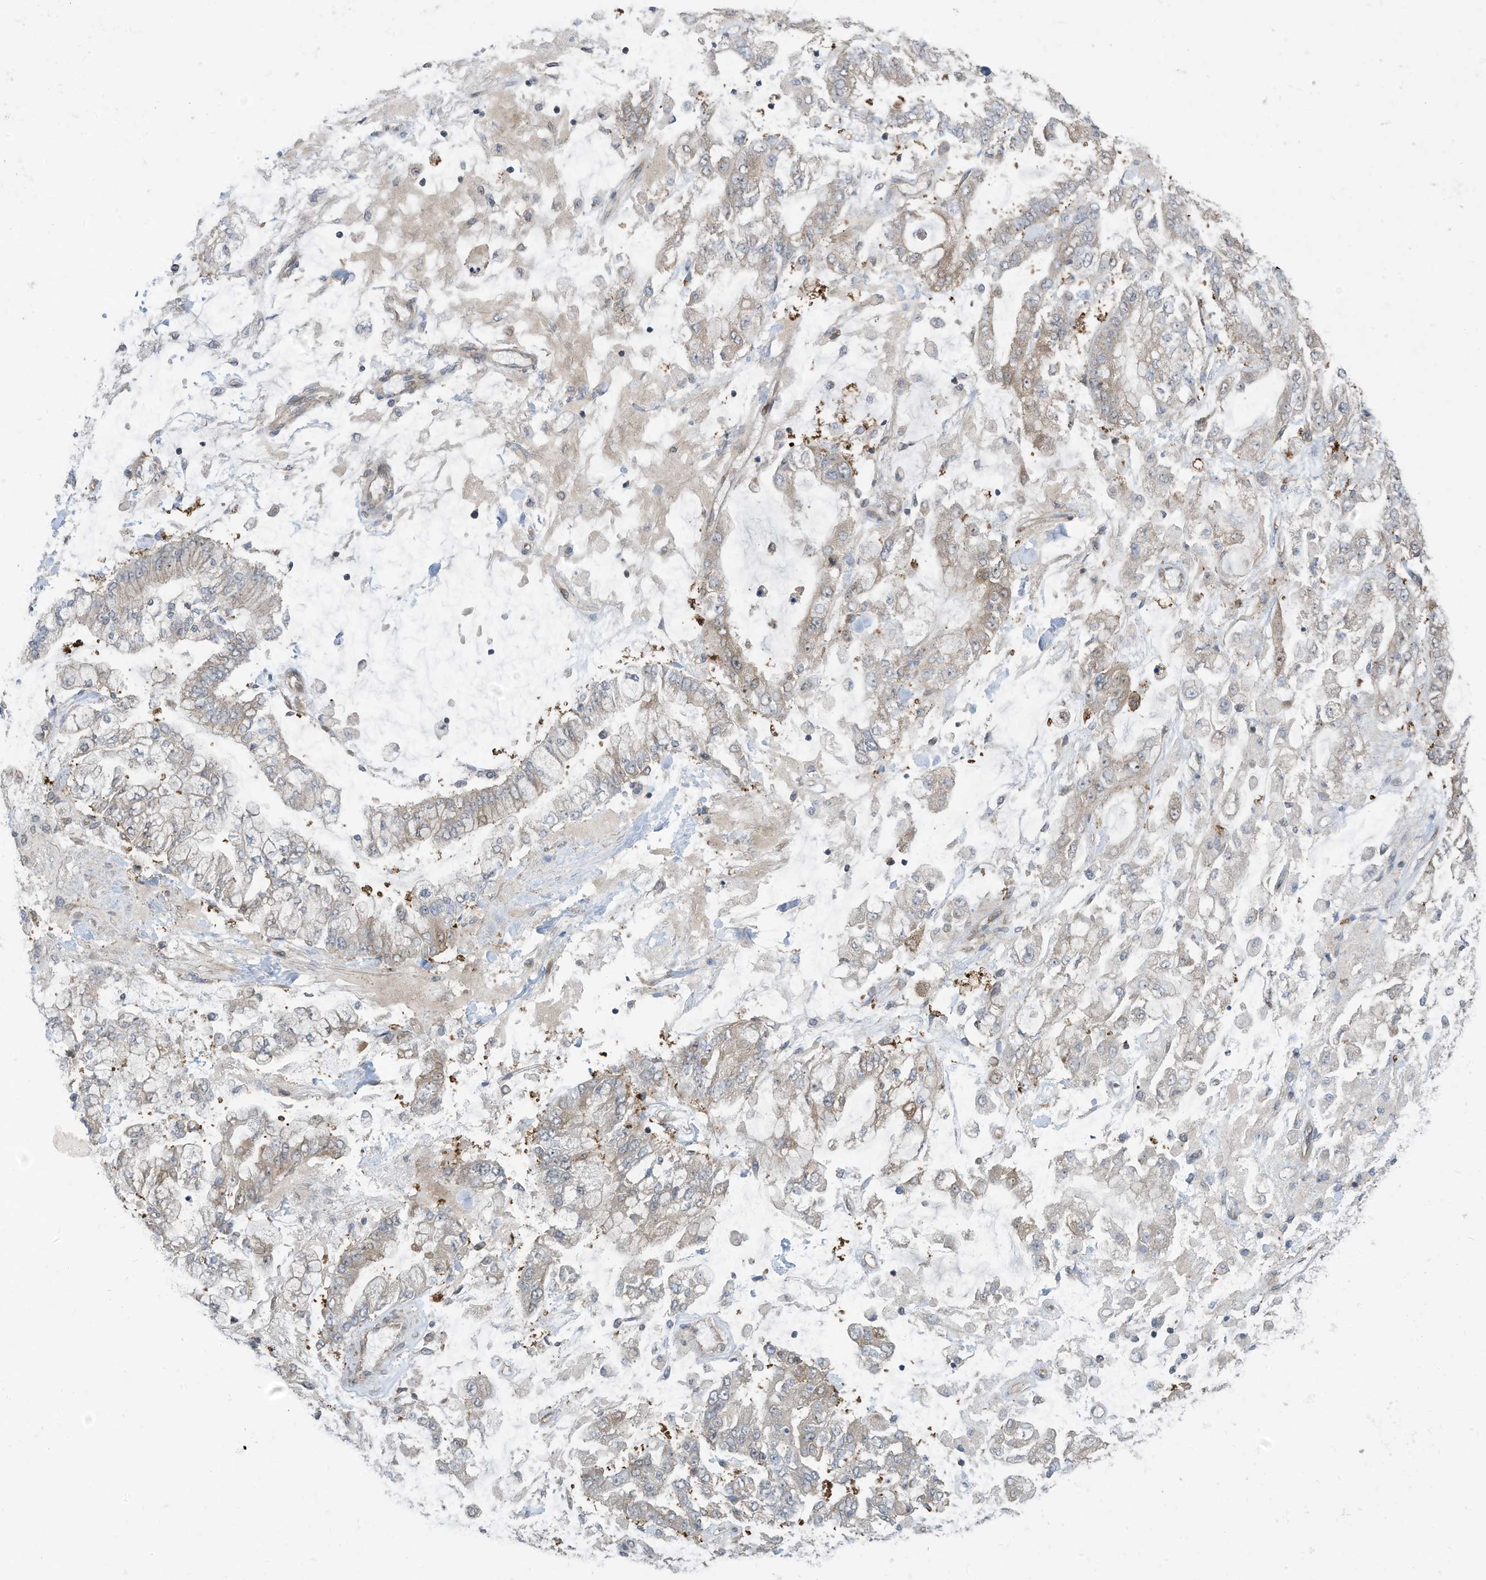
{"staining": {"intensity": "moderate", "quantity": "<25%", "location": "cytoplasmic/membranous"}, "tissue": "stomach cancer", "cell_type": "Tumor cells", "image_type": "cancer", "snomed": [{"axis": "morphology", "description": "Normal tissue, NOS"}, {"axis": "morphology", "description": "Adenocarcinoma, NOS"}, {"axis": "topography", "description": "Stomach, upper"}, {"axis": "topography", "description": "Stomach"}], "caption": "Immunohistochemical staining of stomach adenocarcinoma reveals moderate cytoplasmic/membranous protein staining in about <25% of tumor cells. The protein is stained brown, and the nuclei are stained in blue (DAB IHC with brightfield microscopy, high magnification).", "gene": "USE1", "patient": {"sex": "male", "age": 76}}